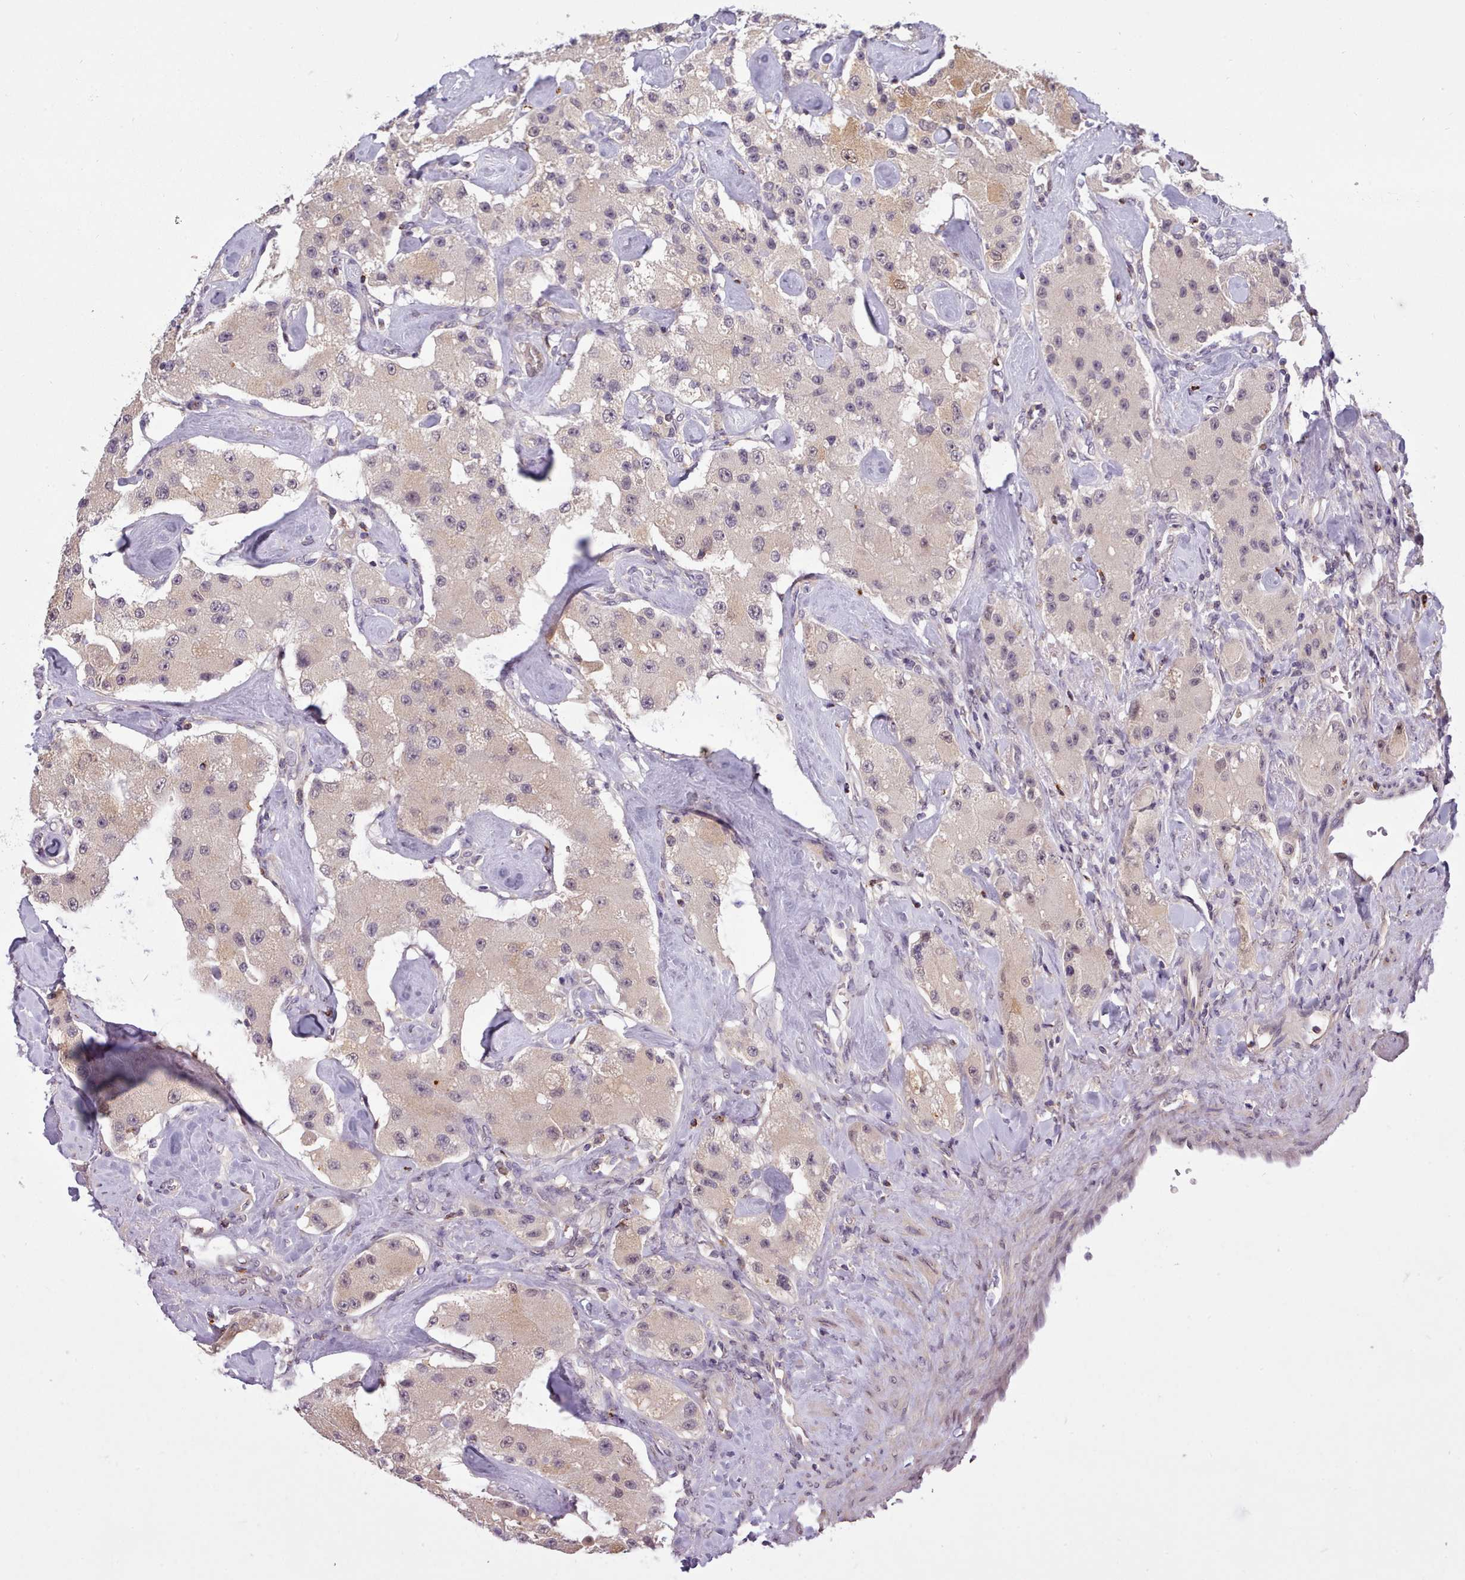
{"staining": {"intensity": "weak", "quantity": "25%-75%", "location": "cytoplasmic/membranous"}, "tissue": "carcinoid", "cell_type": "Tumor cells", "image_type": "cancer", "snomed": [{"axis": "morphology", "description": "Carcinoid, malignant, NOS"}, {"axis": "topography", "description": "Pancreas"}], "caption": "The image exhibits immunohistochemical staining of carcinoid. There is weak cytoplasmic/membranous staining is present in approximately 25%-75% of tumor cells.", "gene": "ARL17A", "patient": {"sex": "male", "age": 41}}